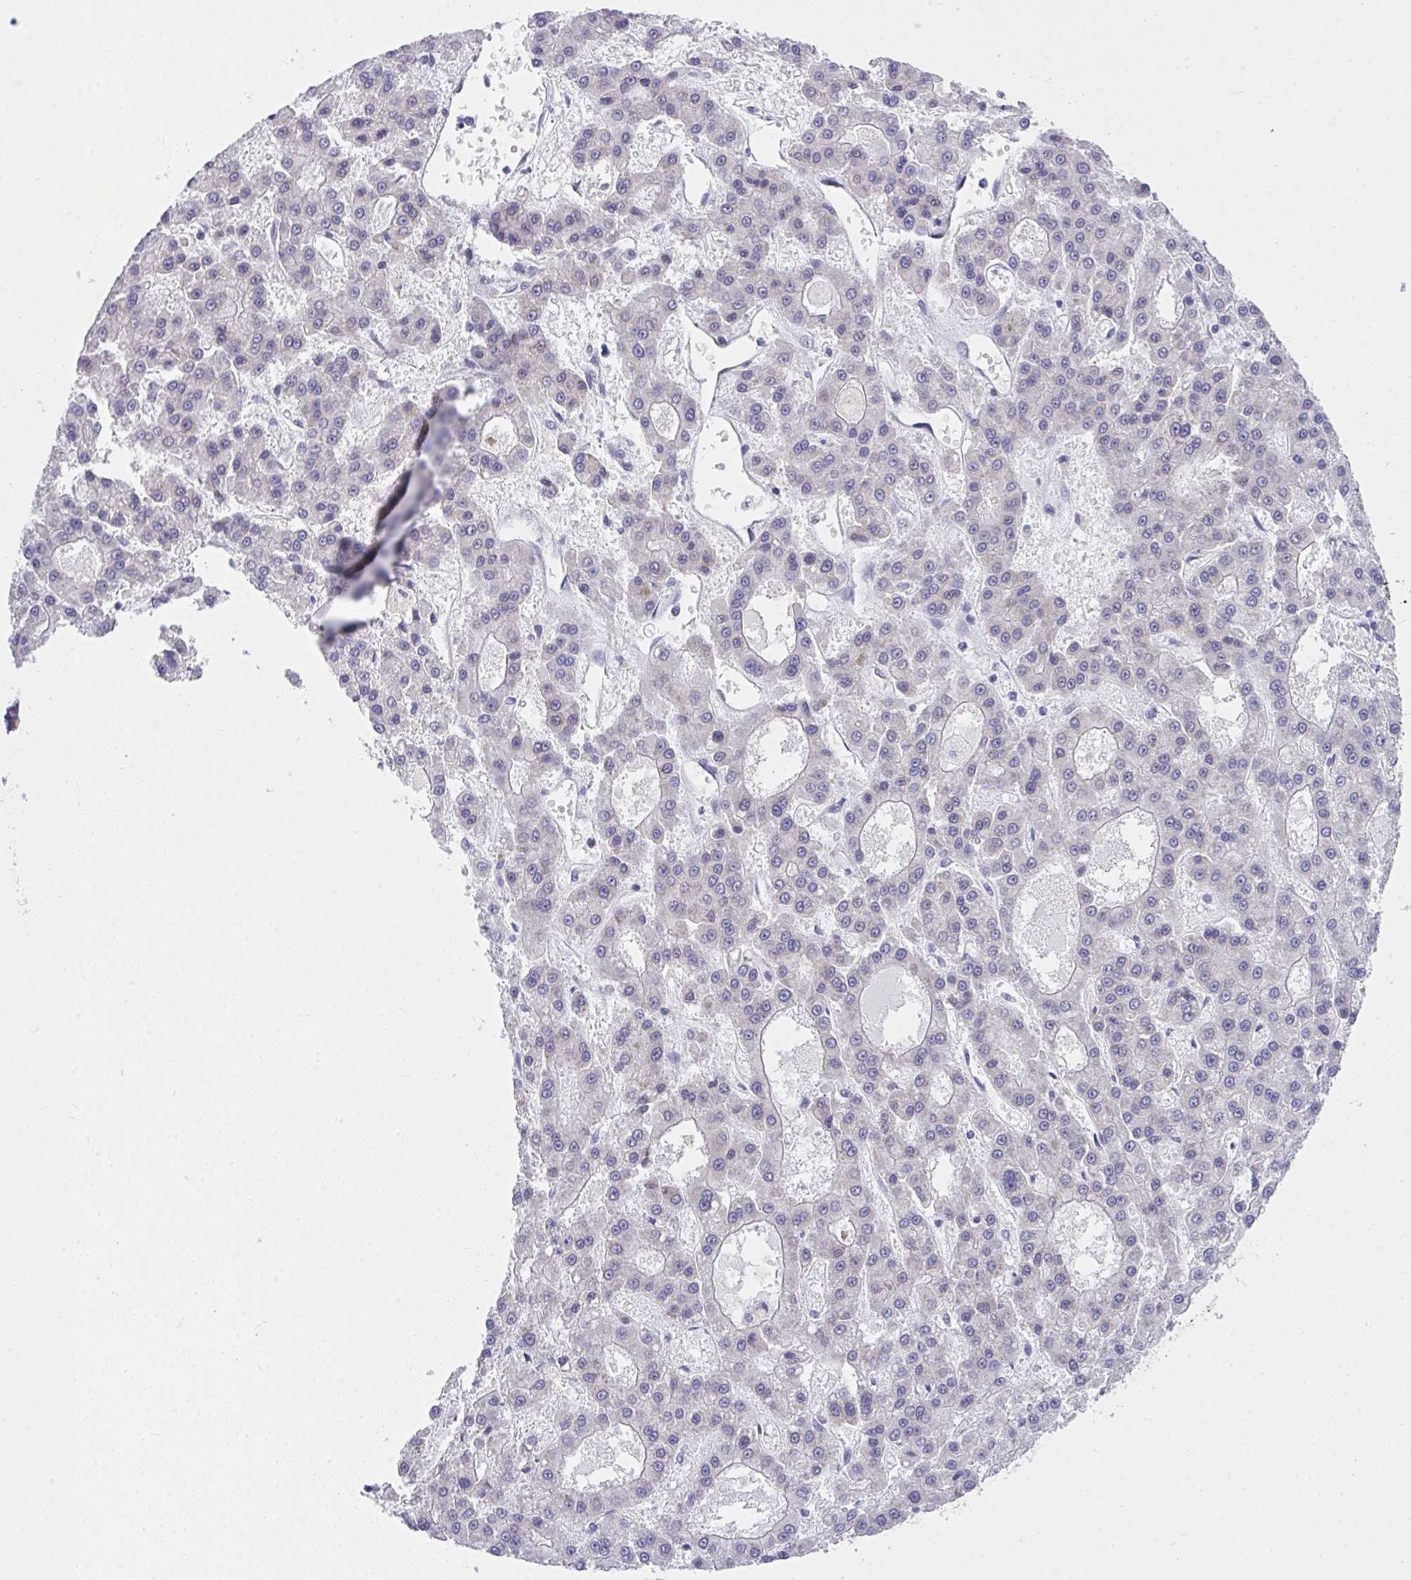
{"staining": {"intensity": "negative", "quantity": "none", "location": "none"}, "tissue": "liver cancer", "cell_type": "Tumor cells", "image_type": "cancer", "snomed": [{"axis": "morphology", "description": "Carcinoma, Hepatocellular, NOS"}, {"axis": "topography", "description": "Liver"}], "caption": "IHC of human liver hepatocellular carcinoma reveals no expression in tumor cells.", "gene": "ADRA2C", "patient": {"sex": "male", "age": 70}}